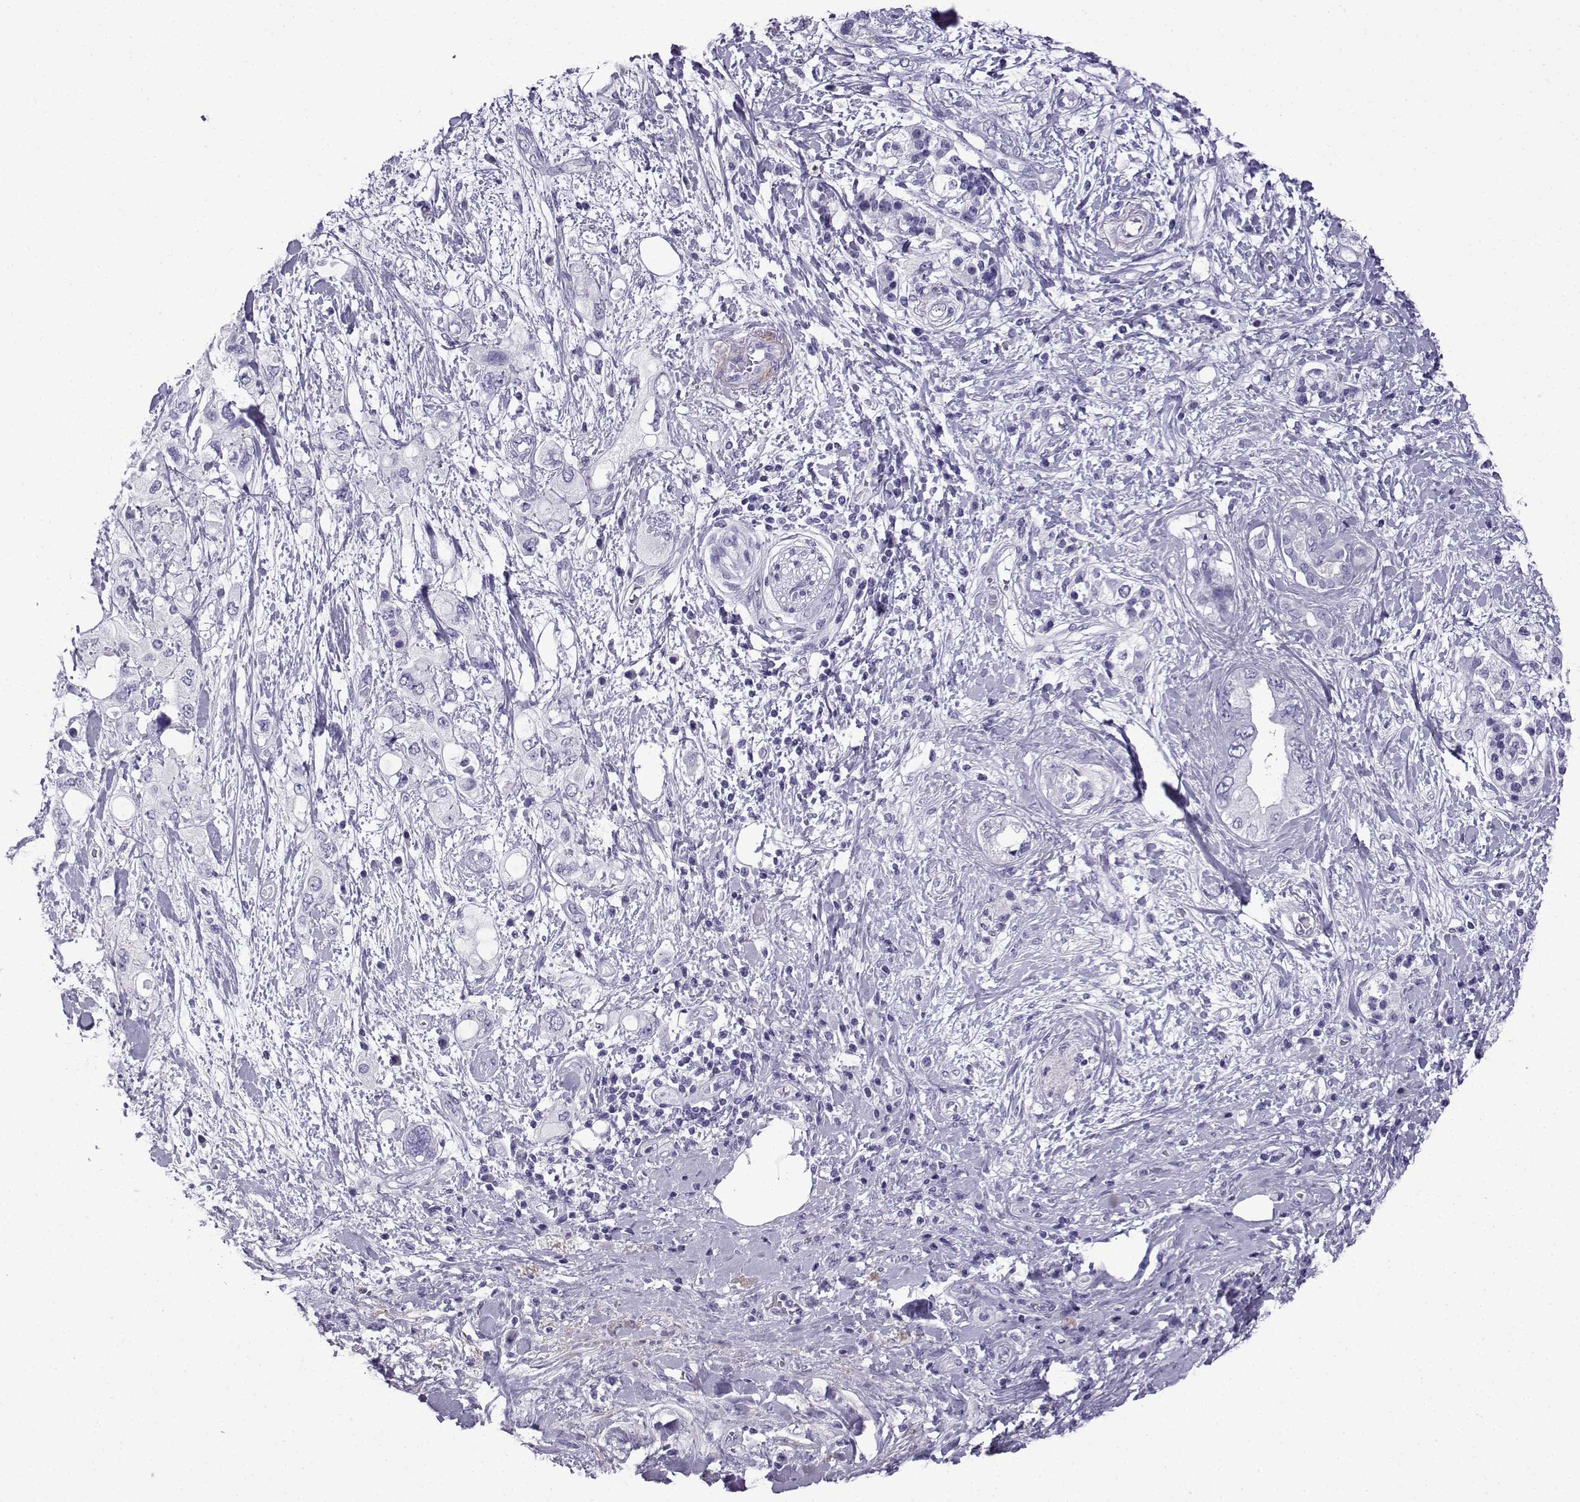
{"staining": {"intensity": "negative", "quantity": "none", "location": "none"}, "tissue": "pancreatic cancer", "cell_type": "Tumor cells", "image_type": "cancer", "snomed": [{"axis": "morphology", "description": "Adenocarcinoma, NOS"}, {"axis": "topography", "description": "Pancreas"}], "caption": "Photomicrograph shows no significant protein staining in tumor cells of pancreatic adenocarcinoma.", "gene": "KCNF1", "patient": {"sex": "female", "age": 56}}